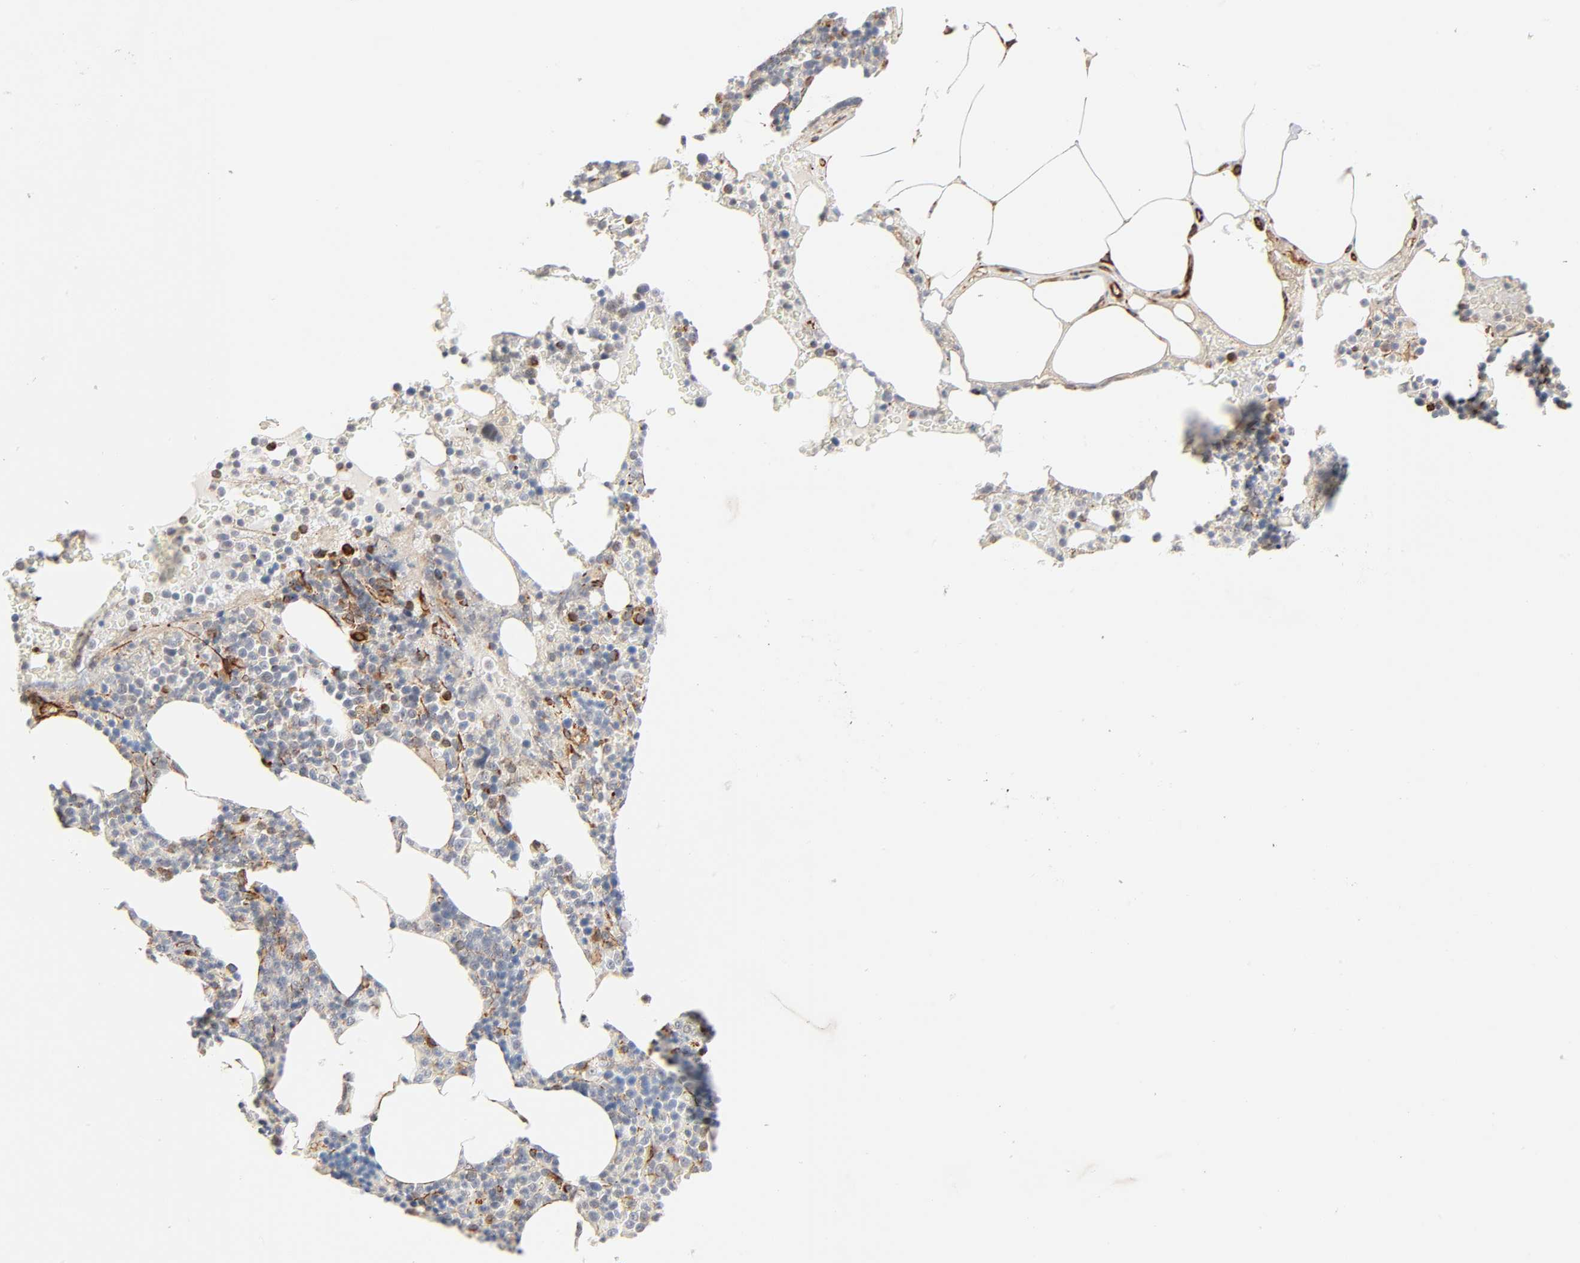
{"staining": {"intensity": "weak", "quantity": "25%-75%", "location": "cytoplasmic/membranous"}, "tissue": "bone marrow", "cell_type": "Hematopoietic cells", "image_type": "normal", "snomed": [{"axis": "morphology", "description": "Normal tissue, NOS"}, {"axis": "topography", "description": "Bone marrow"}], "caption": "Protein analysis of benign bone marrow shows weak cytoplasmic/membranous staining in approximately 25%-75% of hematopoietic cells. (DAB (3,3'-diaminobenzidine) = brown stain, brightfield microscopy at high magnification).", "gene": "REEP5", "patient": {"sex": "female", "age": 66}}